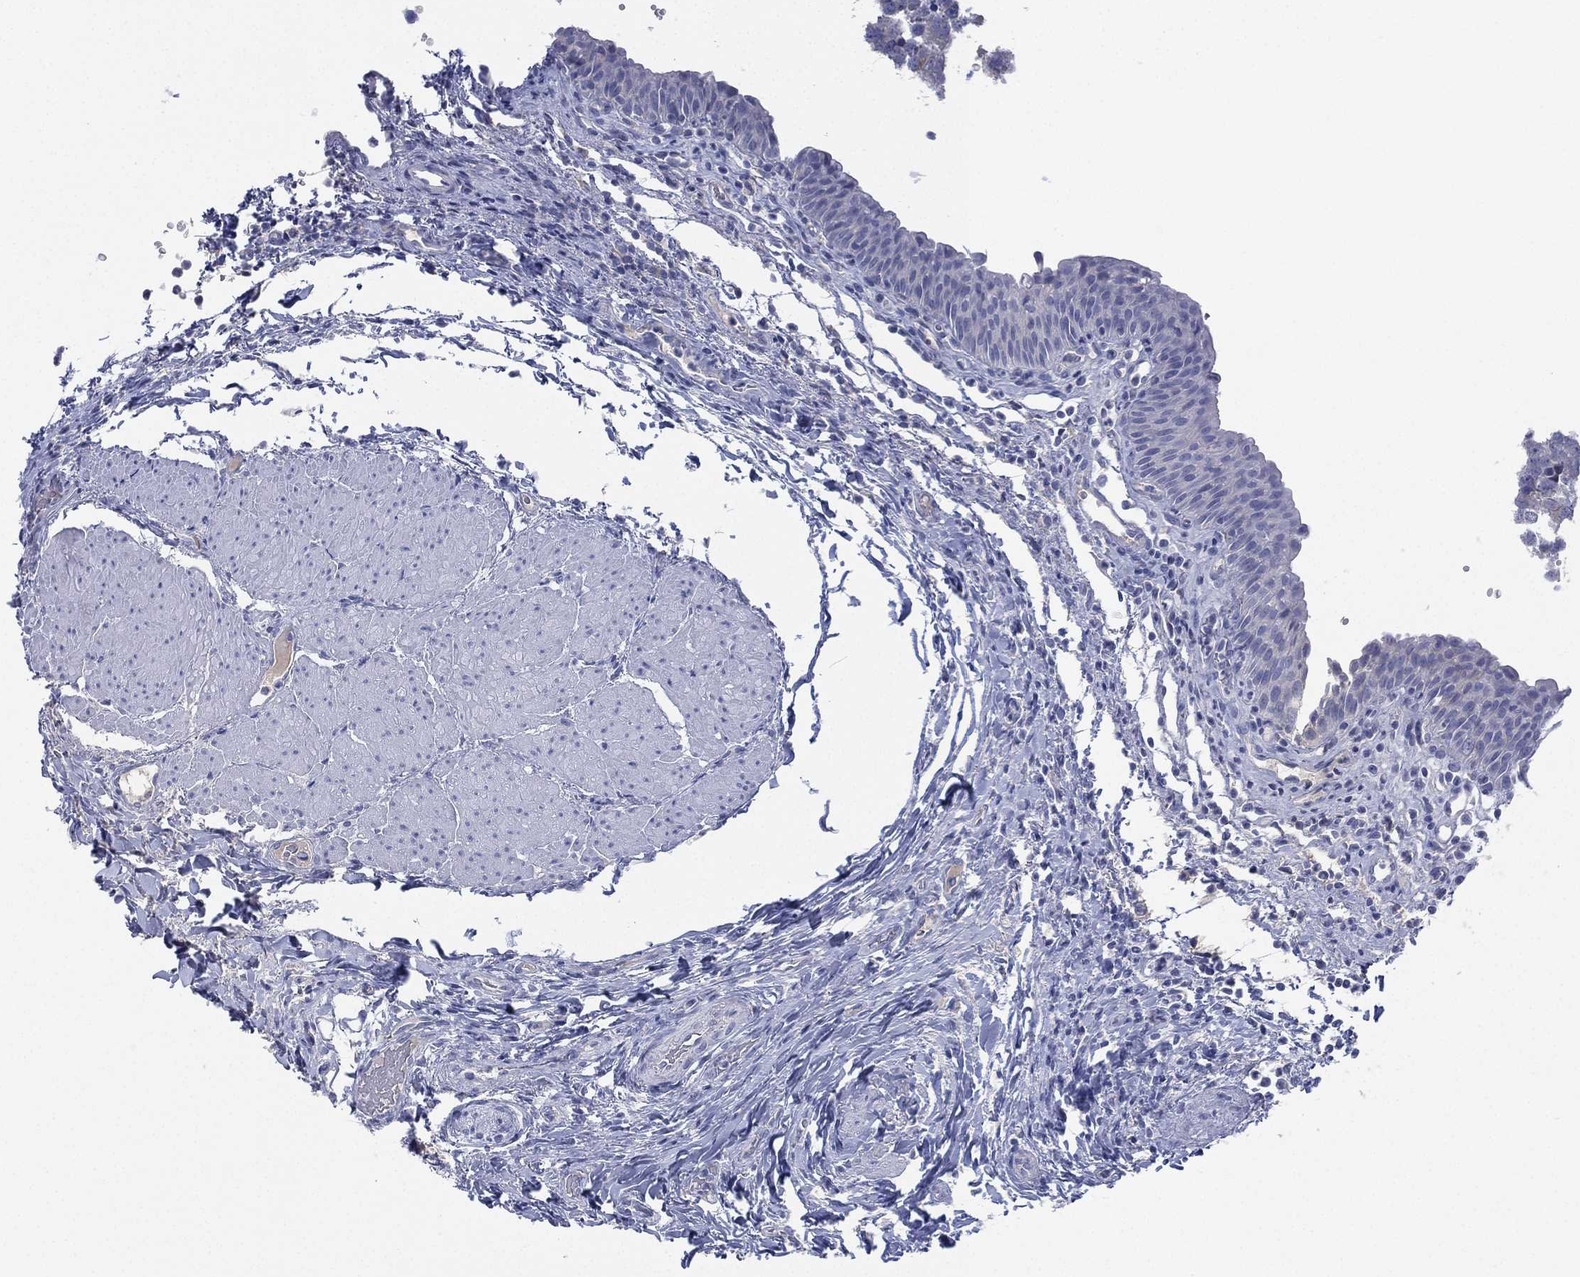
{"staining": {"intensity": "negative", "quantity": "none", "location": "none"}, "tissue": "urinary bladder", "cell_type": "Urothelial cells", "image_type": "normal", "snomed": [{"axis": "morphology", "description": "Normal tissue, NOS"}, {"axis": "topography", "description": "Urinary bladder"}], "caption": "The histopathology image shows no staining of urothelial cells in unremarkable urinary bladder.", "gene": "CYP2D6", "patient": {"sex": "male", "age": 66}}